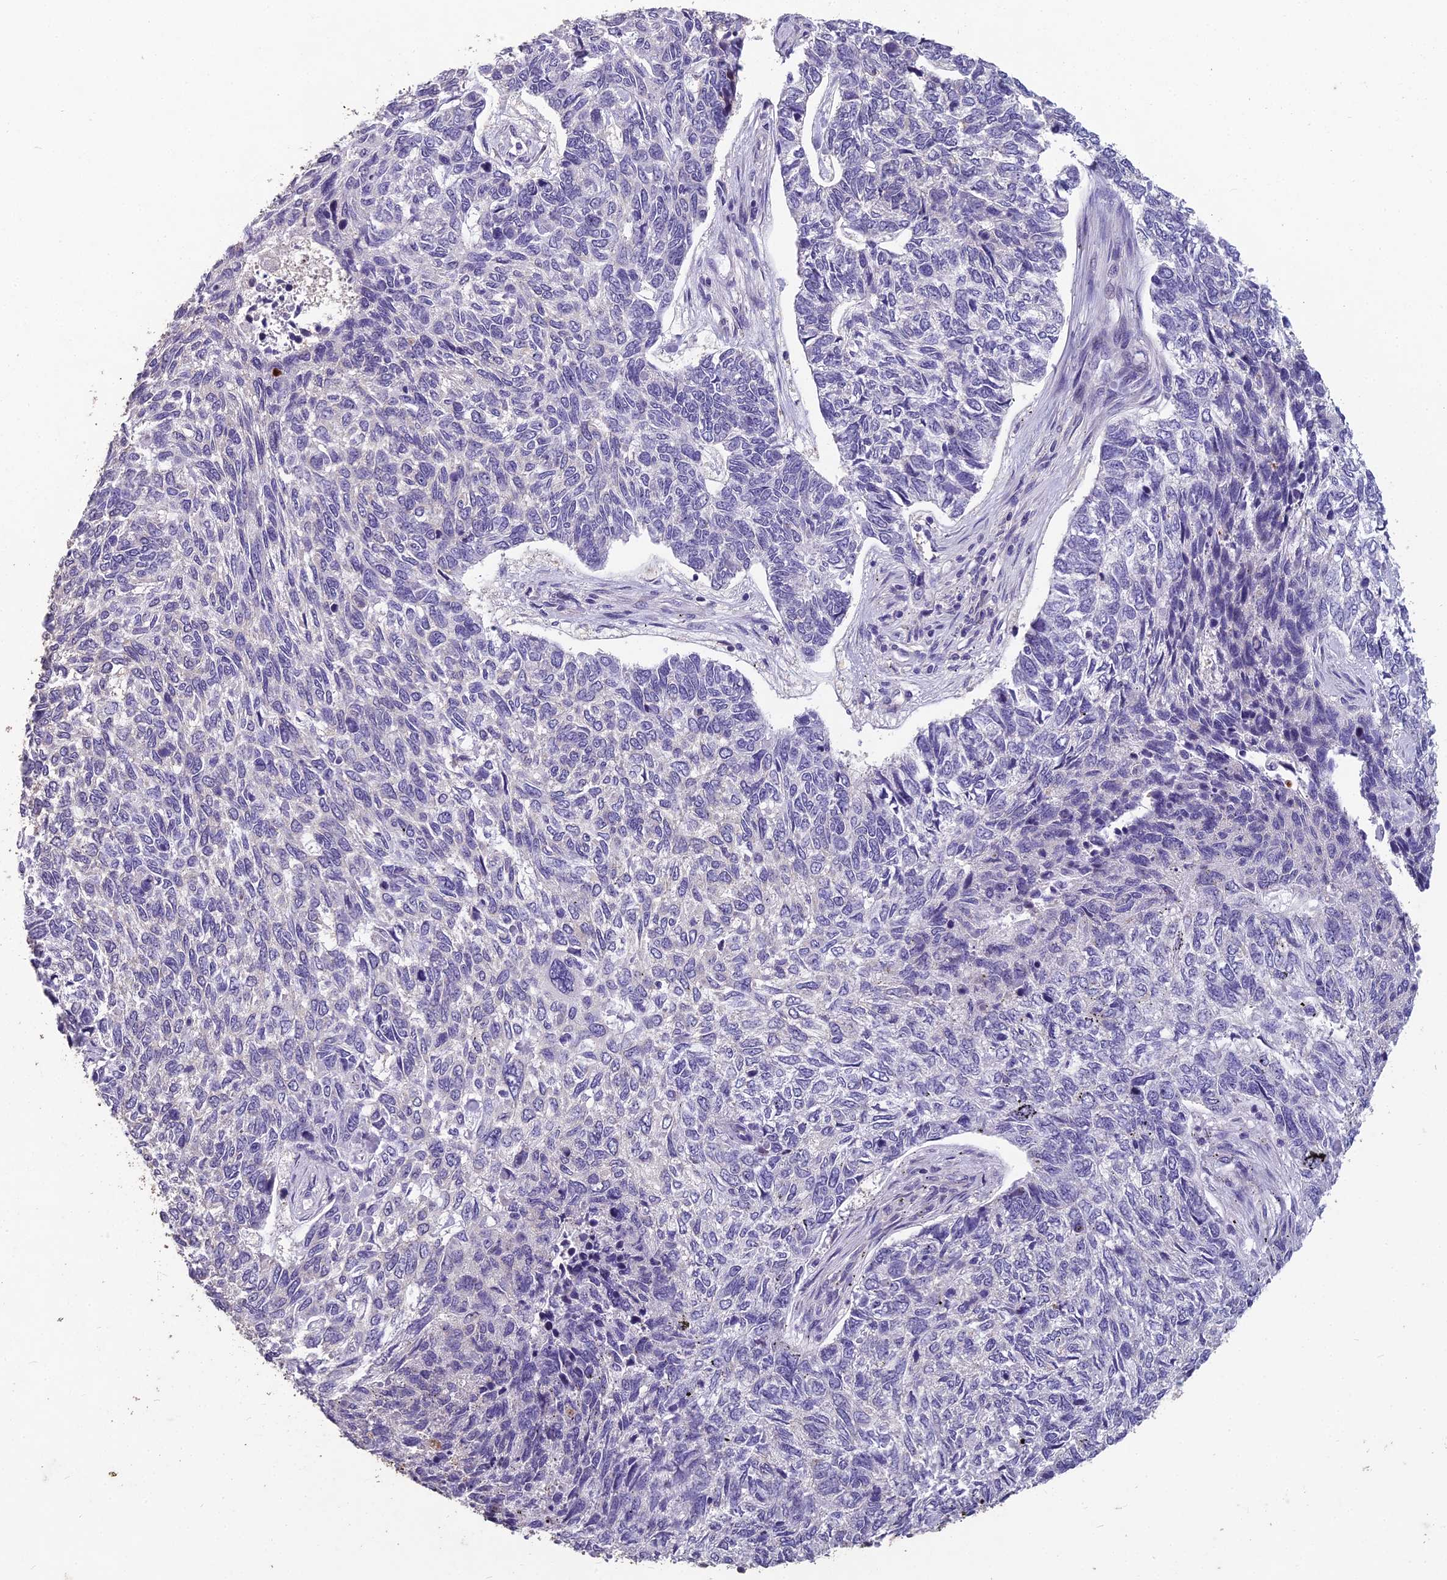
{"staining": {"intensity": "negative", "quantity": "none", "location": "none"}, "tissue": "skin cancer", "cell_type": "Tumor cells", "image_type": "cancer", "snomed": [{"axis": "morphology", "description": "Basal cell carcinoma"}, {"axis": "topography", "description": "Skin"}], "caption": "Immunohistochemistry (IHC) of basal cell carcinoma (skin) exhibits no staining in tumor cells.", "gene": "CEACAM16", "patient": {"sex": "female", "age": 65}}